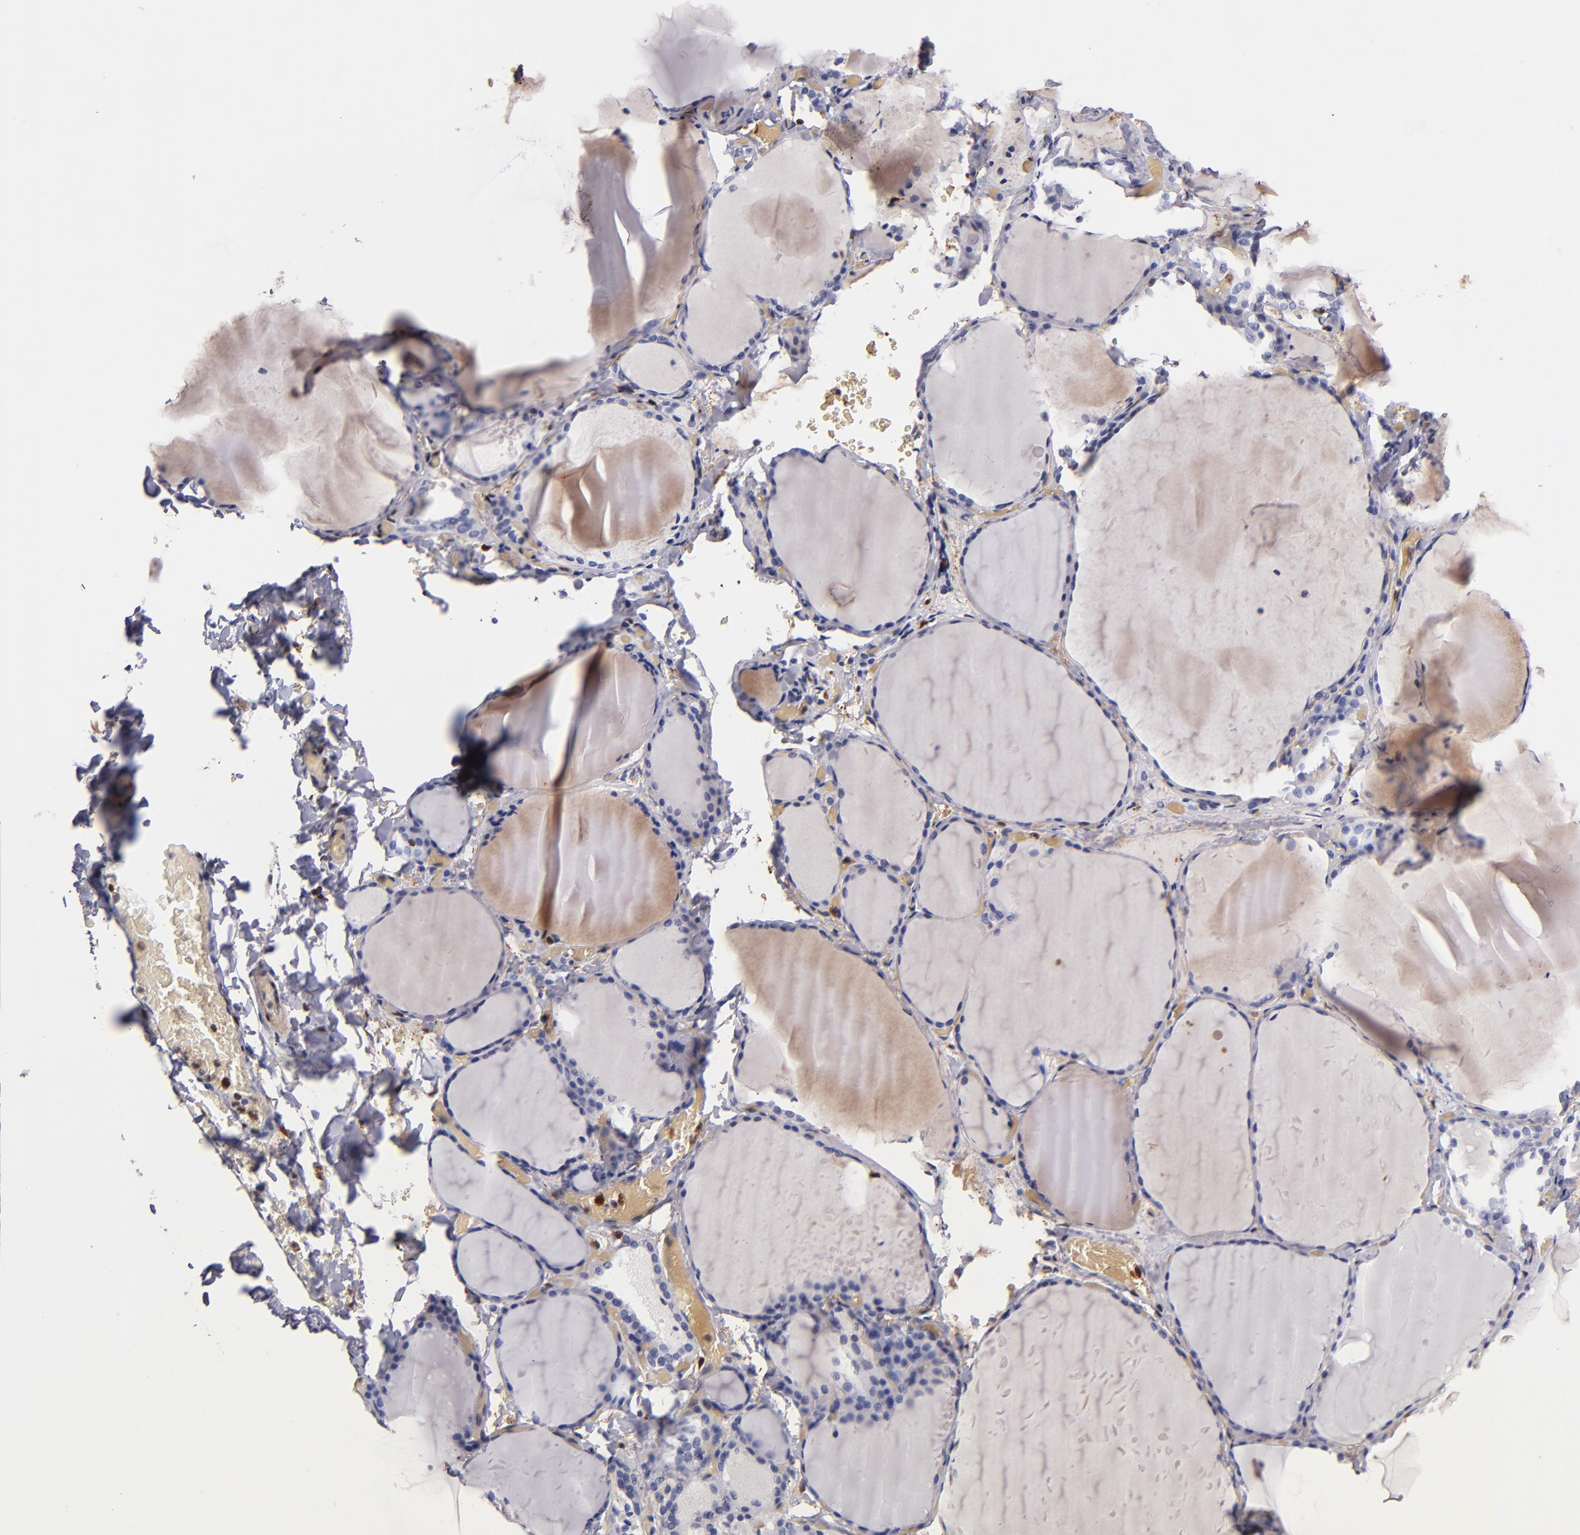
{"staining": {"intensity": "negative", "quantity": "none", "location": "none"}, "tissue": "thyroid gland", "cell_type": "Glandular cells", "image_type": "normal", "snomed": [{"axis": "morphology", "description": "Normal tissue, NOS"}, {"axis": "topography", "description": "Thyroid gland"}], "caption": "Immunohistochemical staining of unremarkable human thyroid gland exhibits no significant staining in glandular cells. The staining was performed using DAB to visualize the protein expression in brown, while the nuclei were stained in blue with hematoxylin (Magnification: 20x).", "gene": "S100A4", "patient": {"sex": "female", "age": 22}}